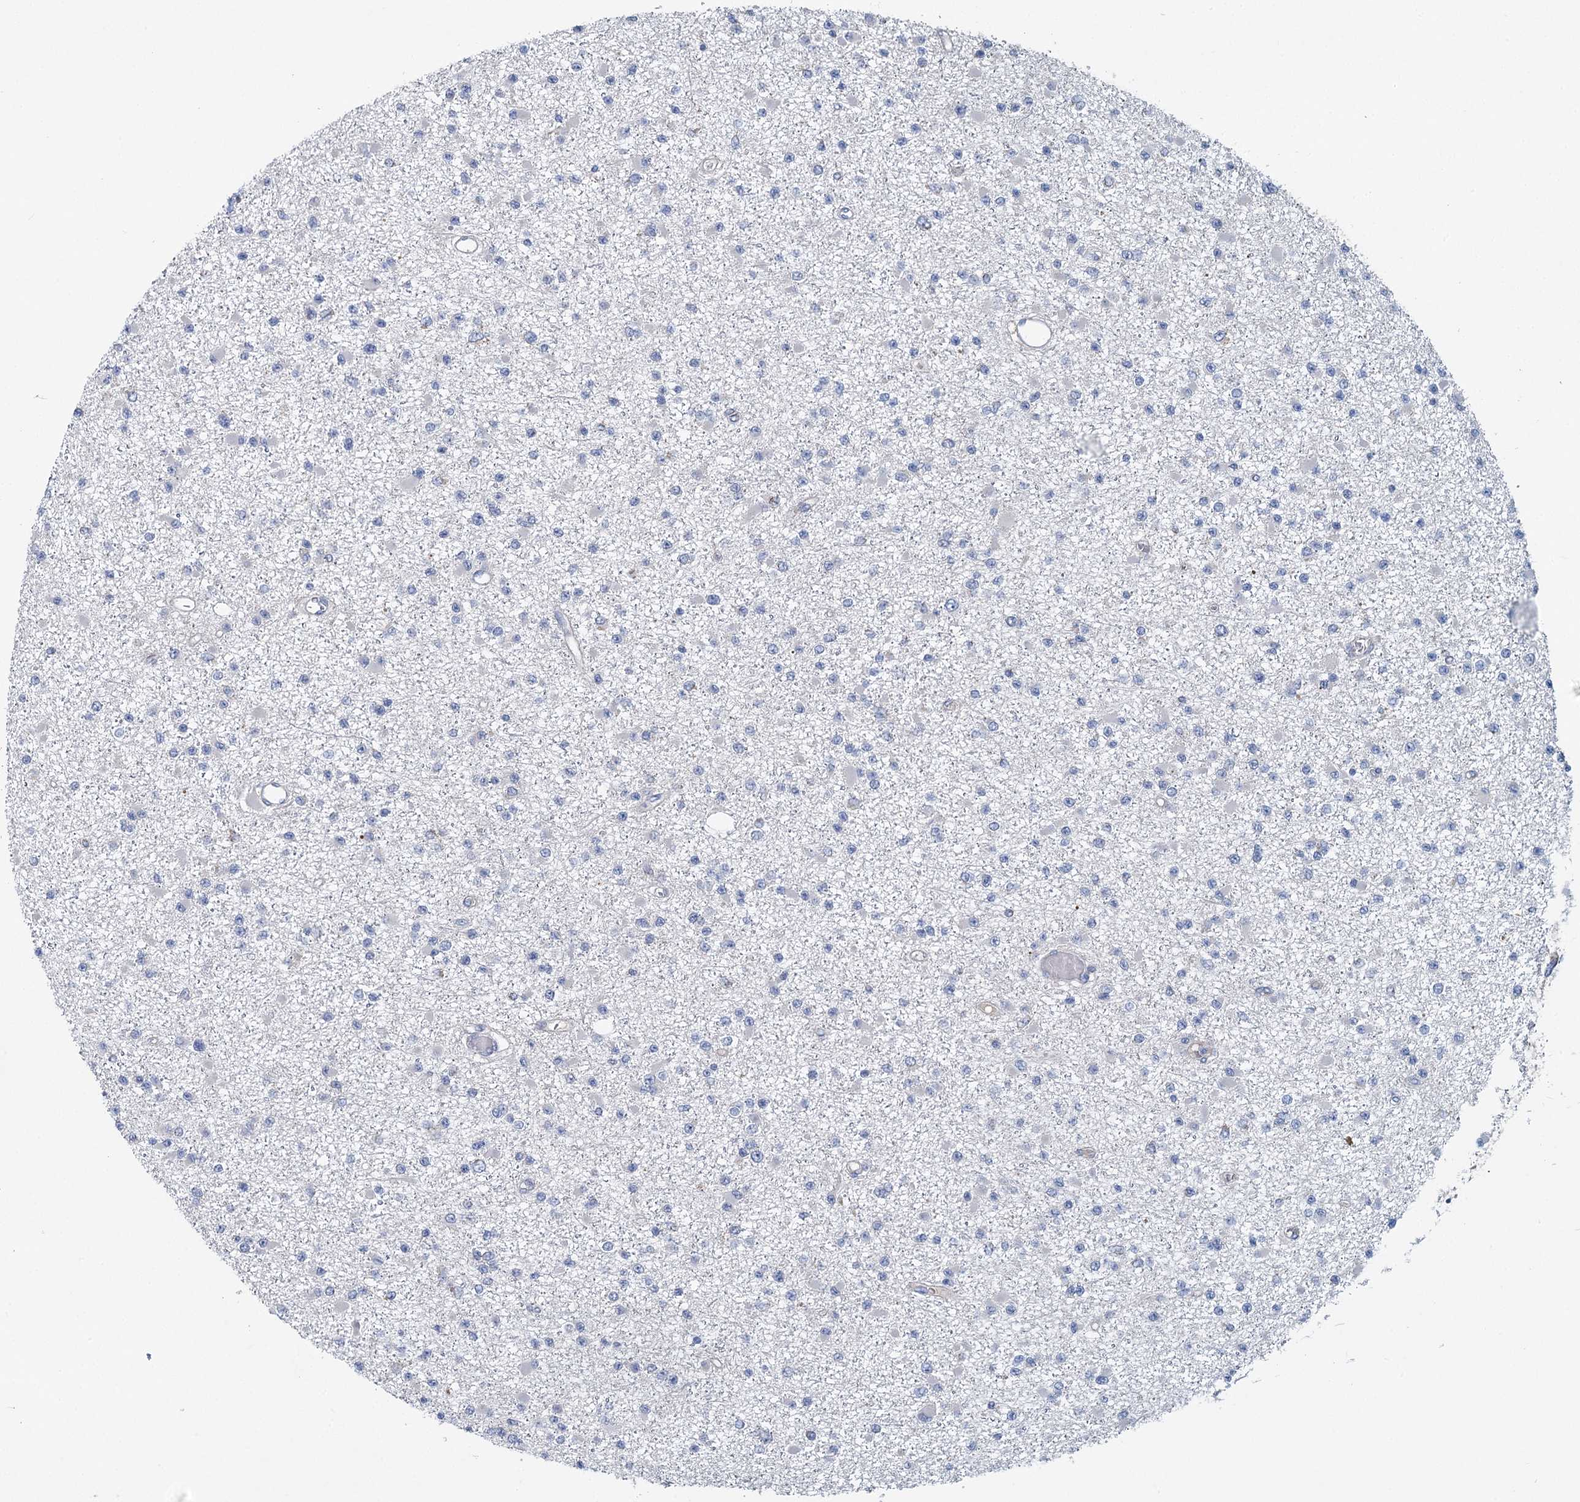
{"staining": {"intensity": "negative", "quantity": "none", "location": "none"}, "tissue": "glioma", "cell_type": "Tumor cells", "image_type": "cancer", "snomed": [{"axis": "morphology", "description": "Glioma, malignant, Low grade"}, {"axis": "topography", "description": "Brain"}], "caption": "The histopathology image reveals no significant expression in tumor cells of malignant glioma (low-grade).", "gene": "ANKRD16", "patient": {"sex": "female", "age": 22}}